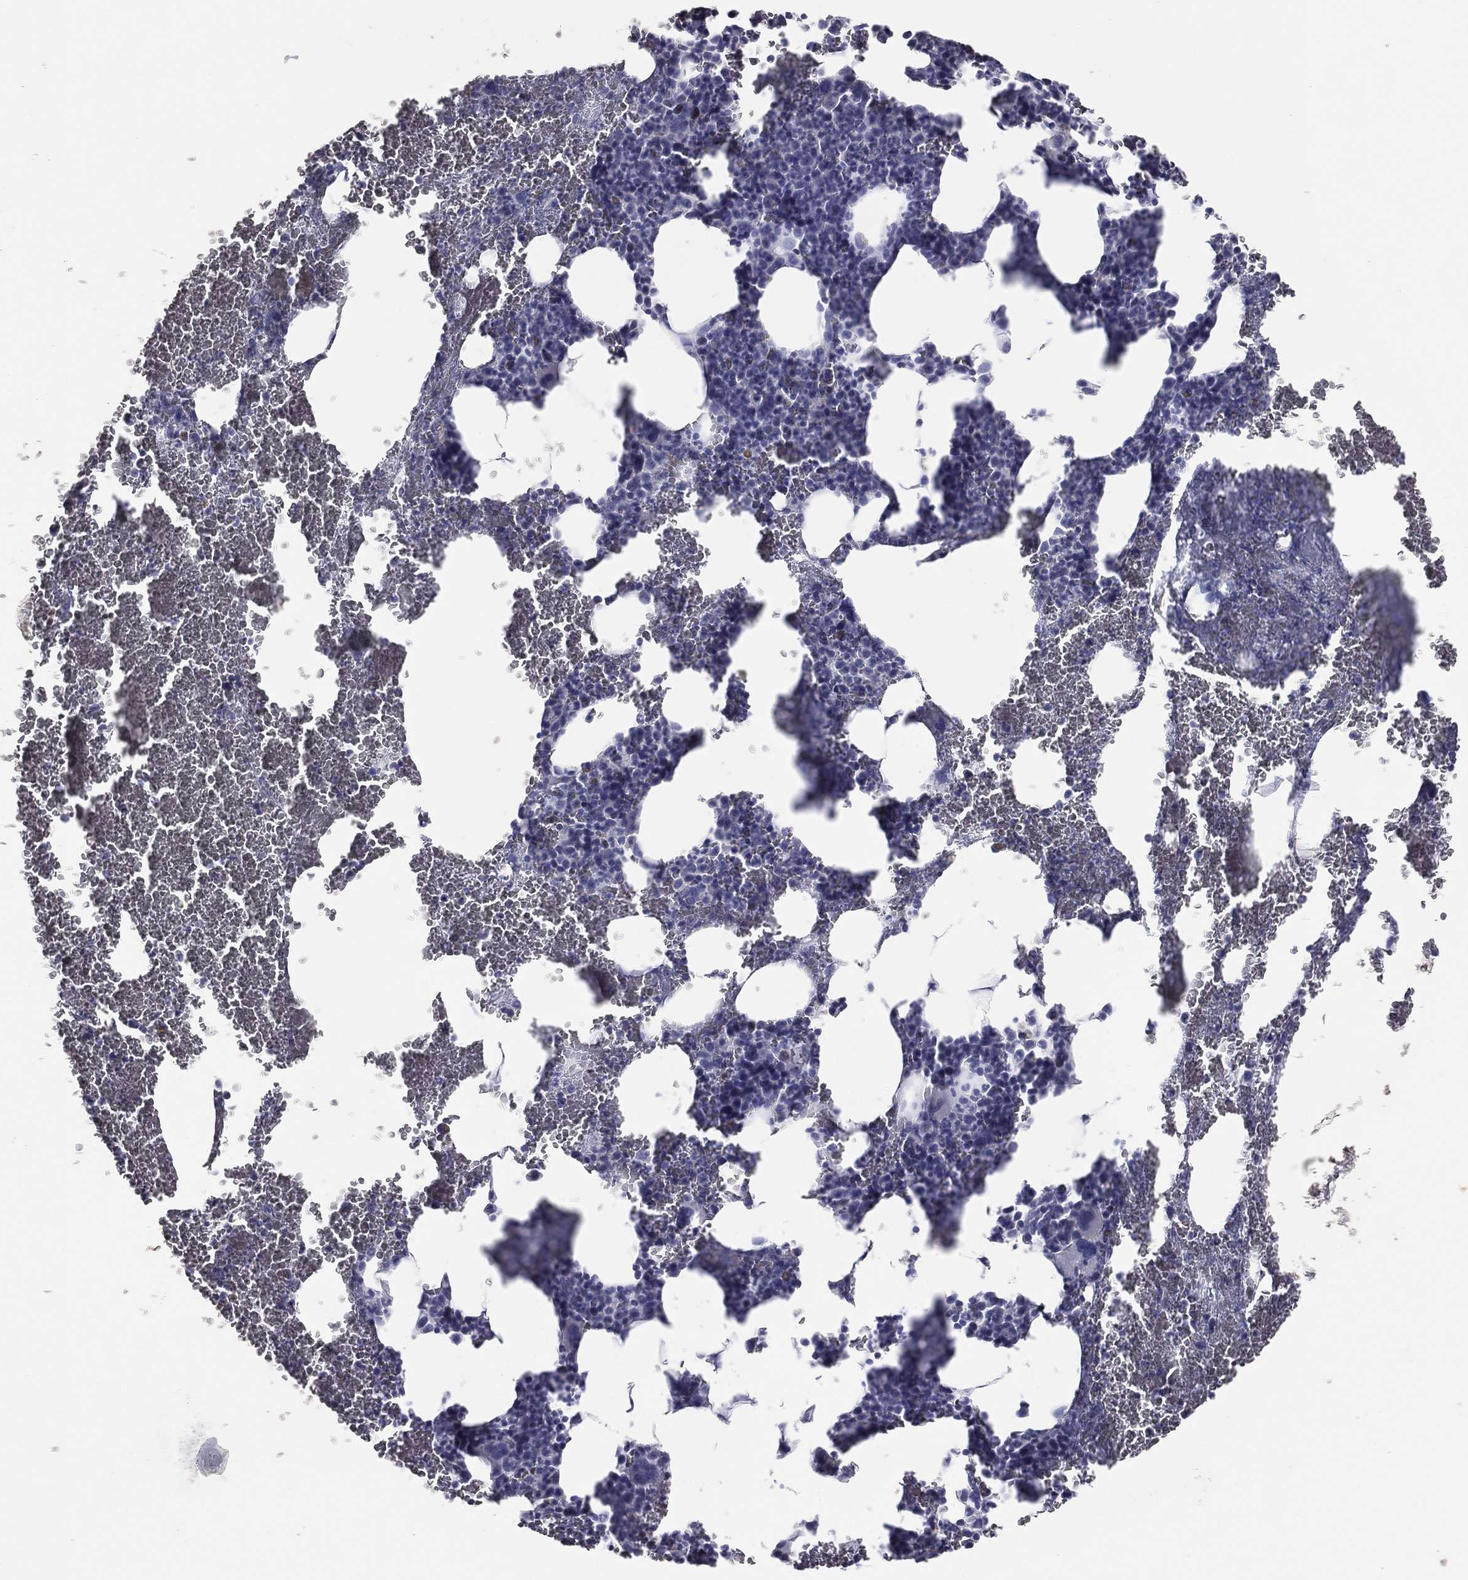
{"staining": {"intensity": "negative", "quantity": "none", "location": "none"}, "tissue": "bone marrow", "cell_type": "Hematopoietic cells", "image_type": "normal", "snomed": [{"axis": "morphology", "description": "Normal tissue, NOS"}, {"axis": "topography", "description": "Bone marrow"}], "caption": "Bone marrow stained for a protein using IHC demonstrates no positivity hematopoietic cells.", "gene": "ESX1", "patient": {"sex": "male", "age": 91}}